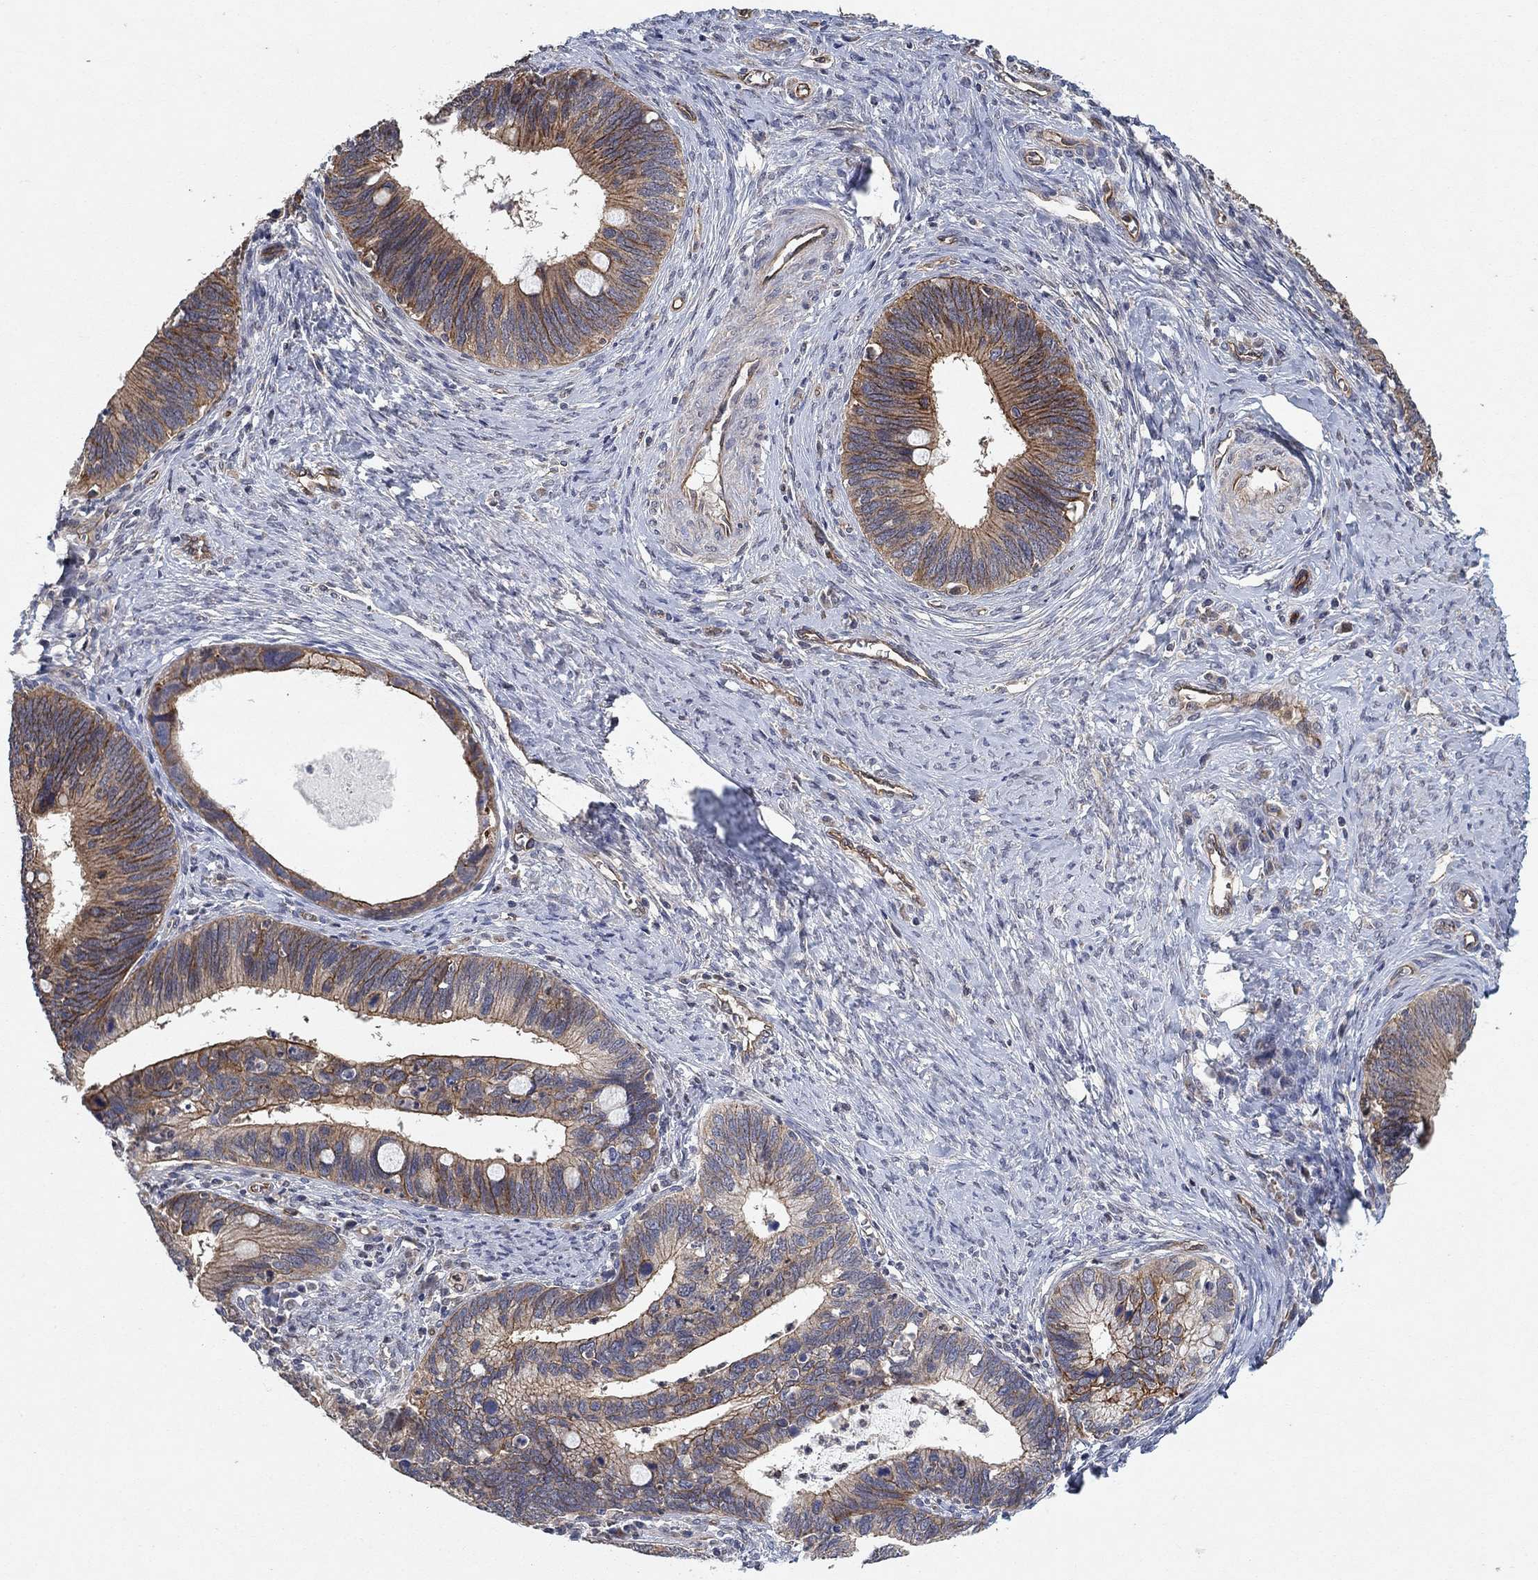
{"staining": {"intensity": "moderate", "quantity": "25%-75%", "location": "cytoplasmic/membranous"}, "tissue": "cervical cancer", "cell_type": "Tumor cells", "image_type": "cancer", "snomed": [{"axis": "morphology", "description": "Adenocarcinoma, NOS"}, {"axis": "topography", "description": "Cervix"}], "caption": "Adenocarcinoma (cervical) stained with a protein marker shows moderate staining in tumor cells.", "gene": "MCUR1", "patient": {"sex": "female", "age": 42}}